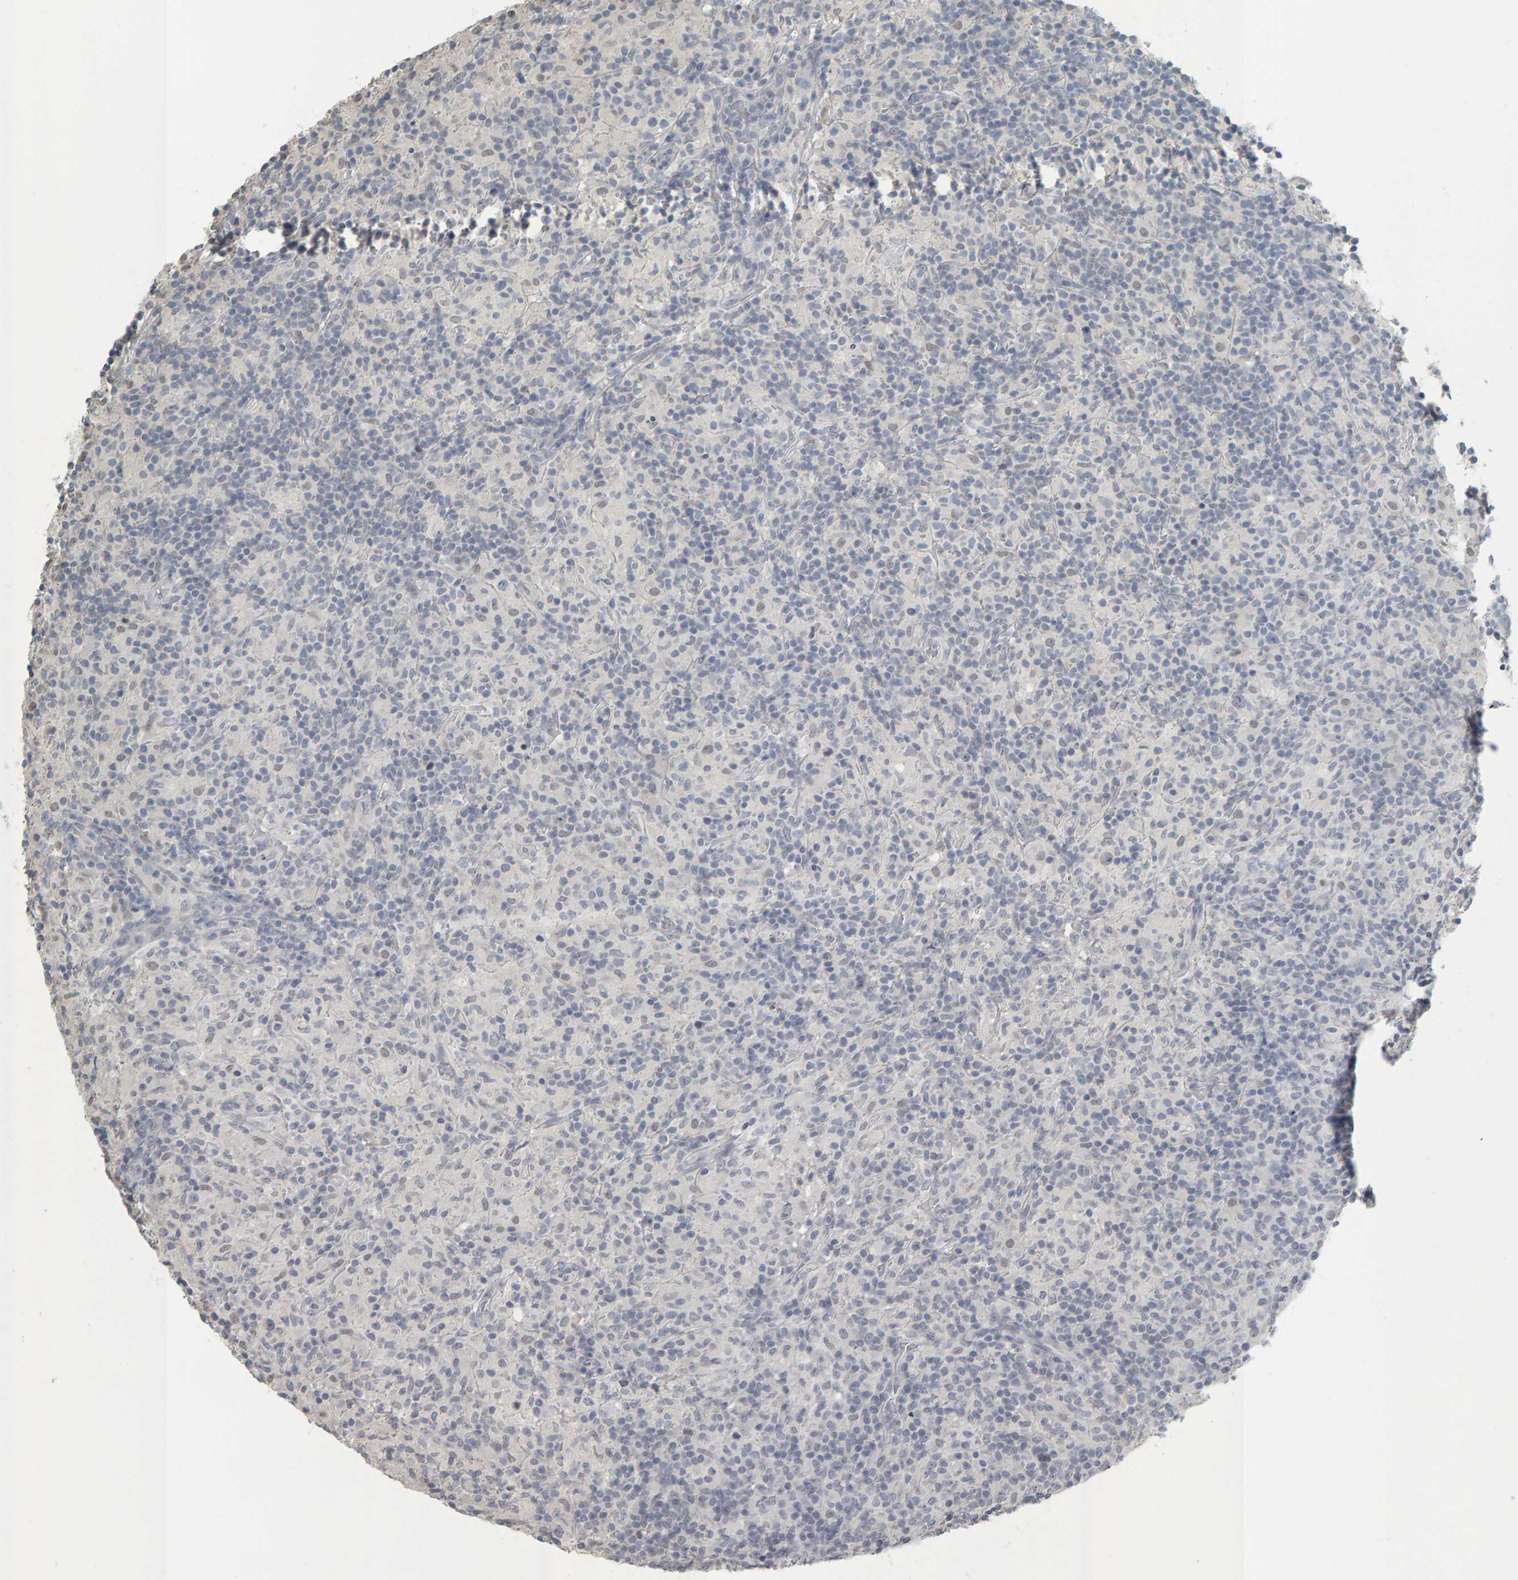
{"staining": {"intensity": "negative", "quantity": "none", "location": "none"}, "tissue": "lymphoma", "cell_type": "Tumor cells", "image_type": "cancer", "snomed": [{"axis": "morphology", "description": "Hodgkin's disease, NOS"}, {"axis": "topography", "description": "Lymph node"}], "caption": "Photomicrograph shows no significant protein positivity in tumor cells of Hodgkin's disease. The staining is performed using DAB brown chromogen with nuclei counter-stained in using hematoxylin.", "gene": "PYY", "patient": {"sex": "male", "age": 70}}